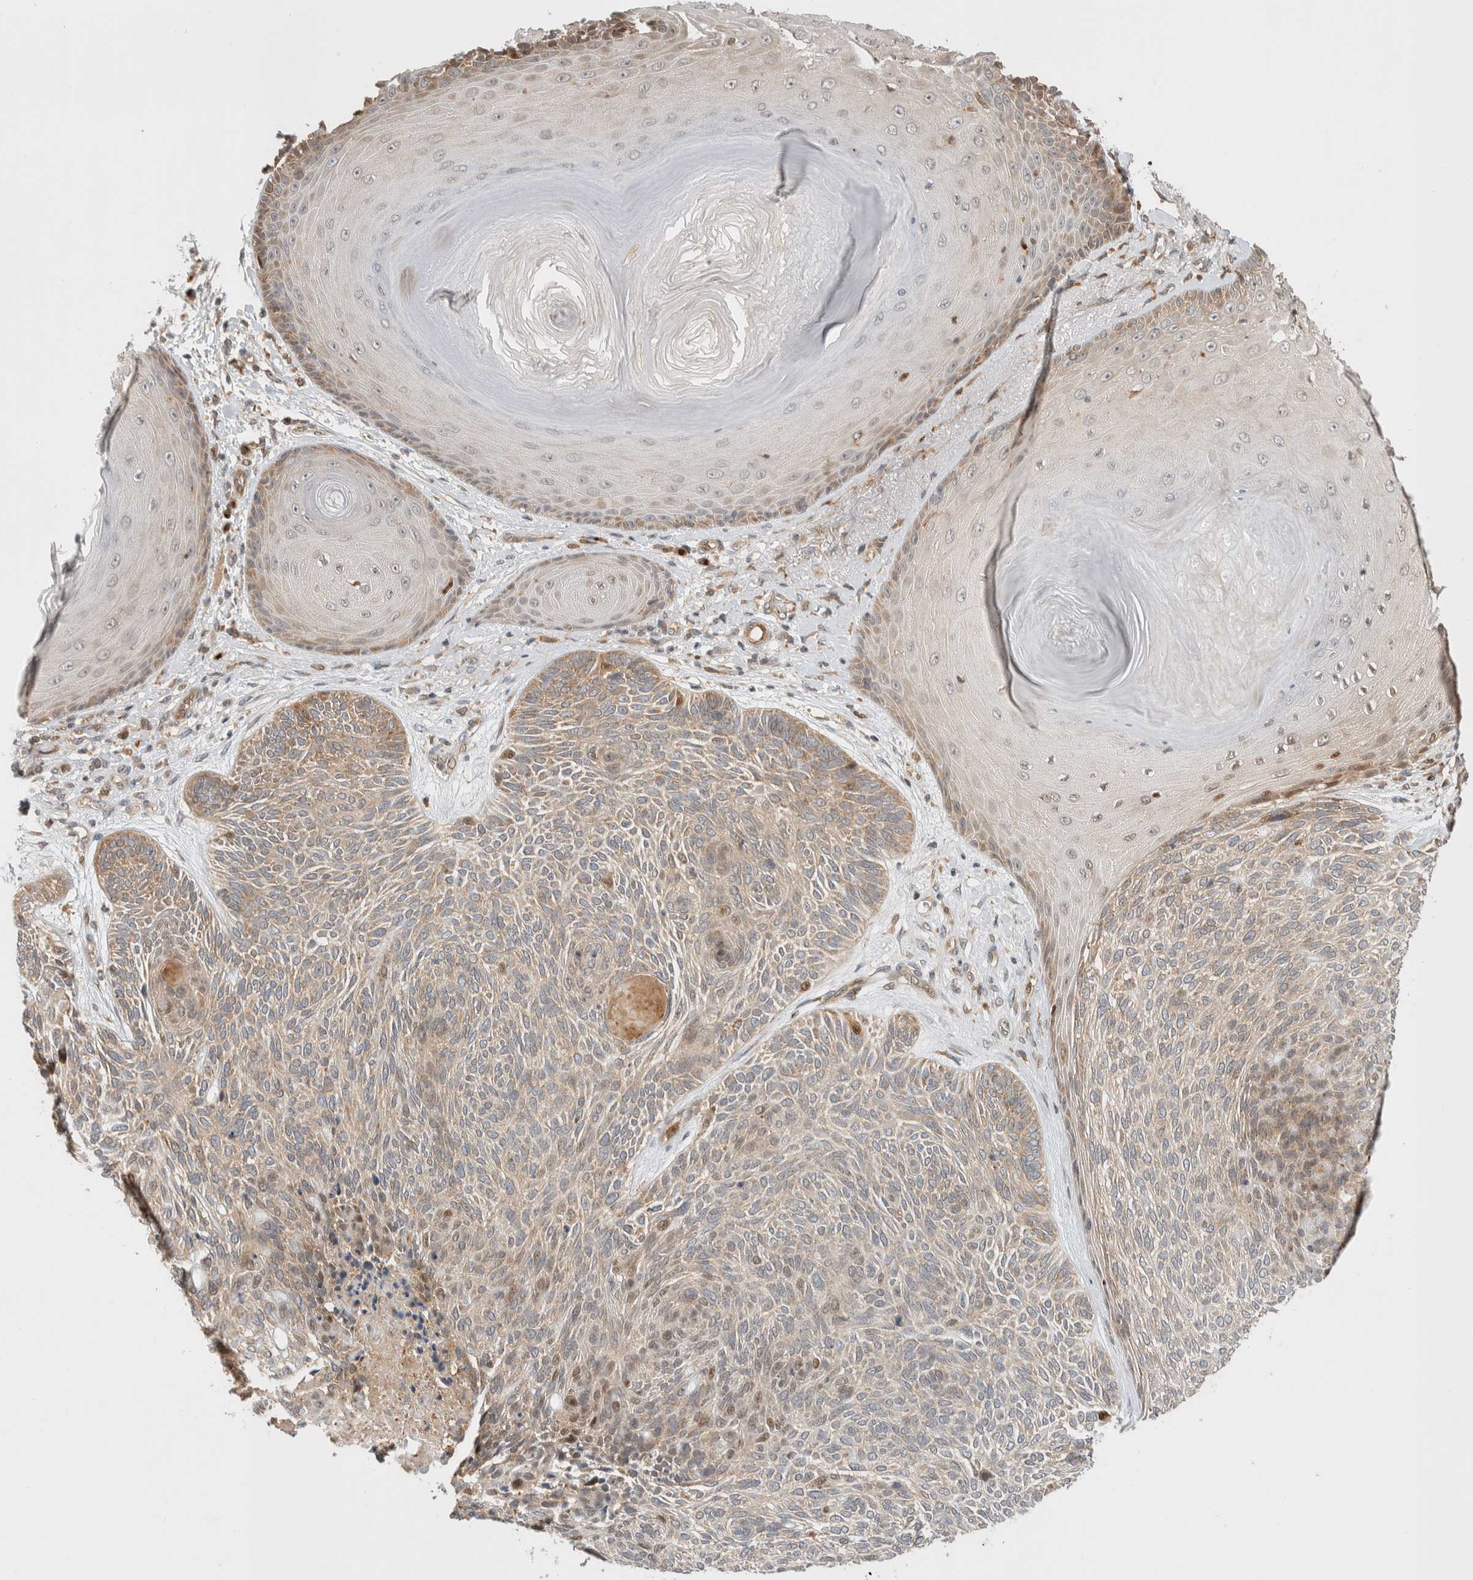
{"staining": {"intensity": "moderate", "quantity": "25%-75%", "location": "cytoplasmic/membranous"}, "tissue": "skin cancer", "cell_type": "Tumor cells", "image_type": "cancer", "snomed": [{"axis": "morphology", "description": "Basal cell carcinoma"}, {"axis": "topography", "description": "Skin"}], "caption": "Immunohistochemical staining of basal cell carcinoma (skin) displays medium levels of moderate cytoplasmic/membranous staining in approximately 25%-75% of tumor cells.", "gene": "OTUD6B", "patient": {"sex": "male", "age": 55}}